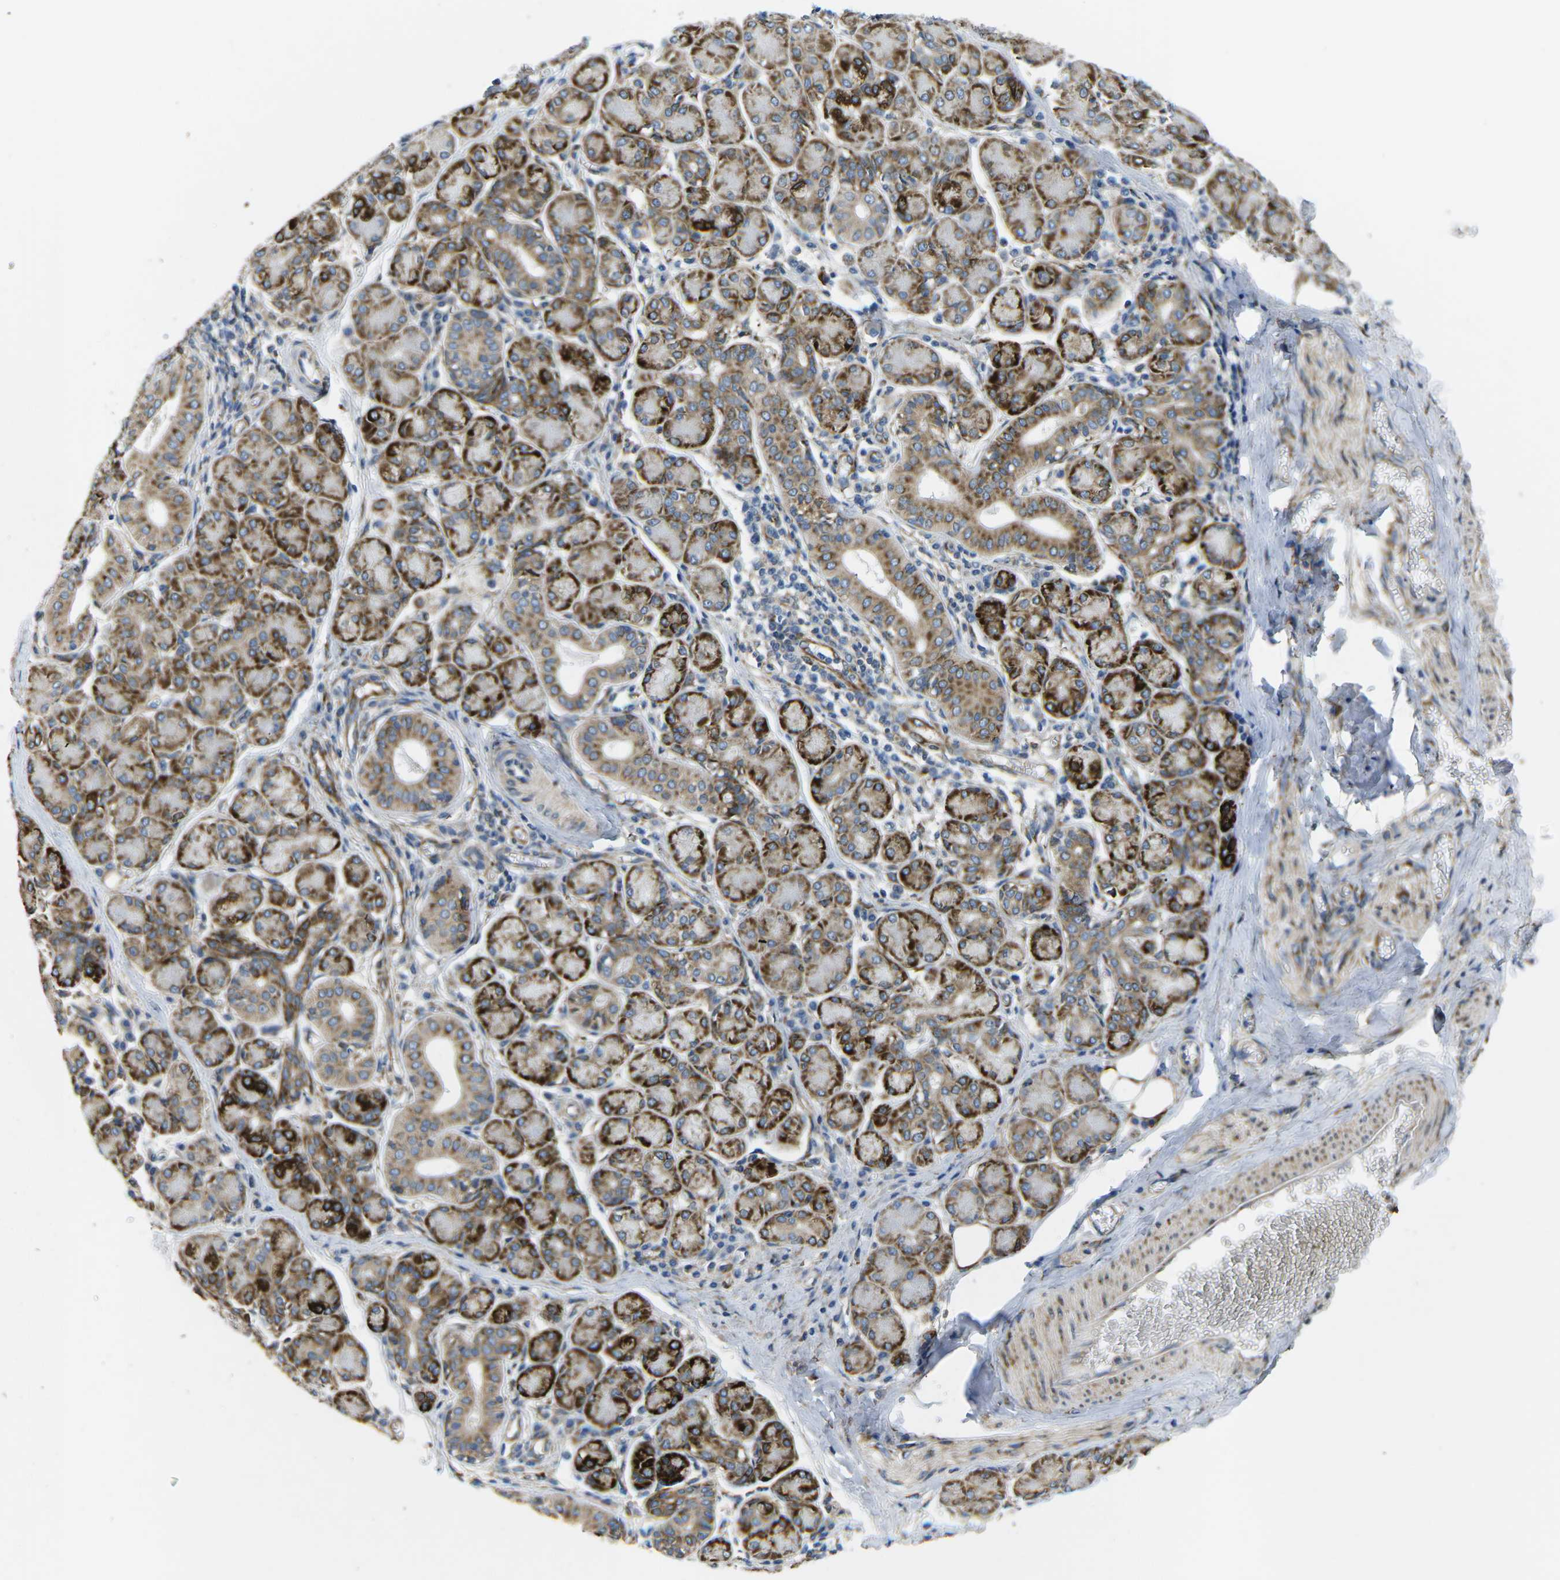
{"staining": {"intensity": "strong", "quantity": "25%-75%", "location": "cytoplasmic/membranous"}, "tissue": "salivary gland", "cell_type": "Glandular cells", "image_type": "normal", "snomed": [{"axis": "morphology", "description": "Normal tissue, NOS"}, {"axis": "morphology", "description": "Inflammation, NOS"}, {"axis": "topography", "description": "Lymph node"}, {"axis": "topography", "description": "Salivary gland"}], "caption": "Immunohistochemistry (IHC) image of normal salivary gland: salivary gland stained using IHC shows high levels of strong protein expression localized specifically in the cytoplasmic/membranous of glandular cells, appearing as a cytoplasmic/membranous brown color.", "gene": "PDZD8", "patient": {"sex": "male", "age": 3}}